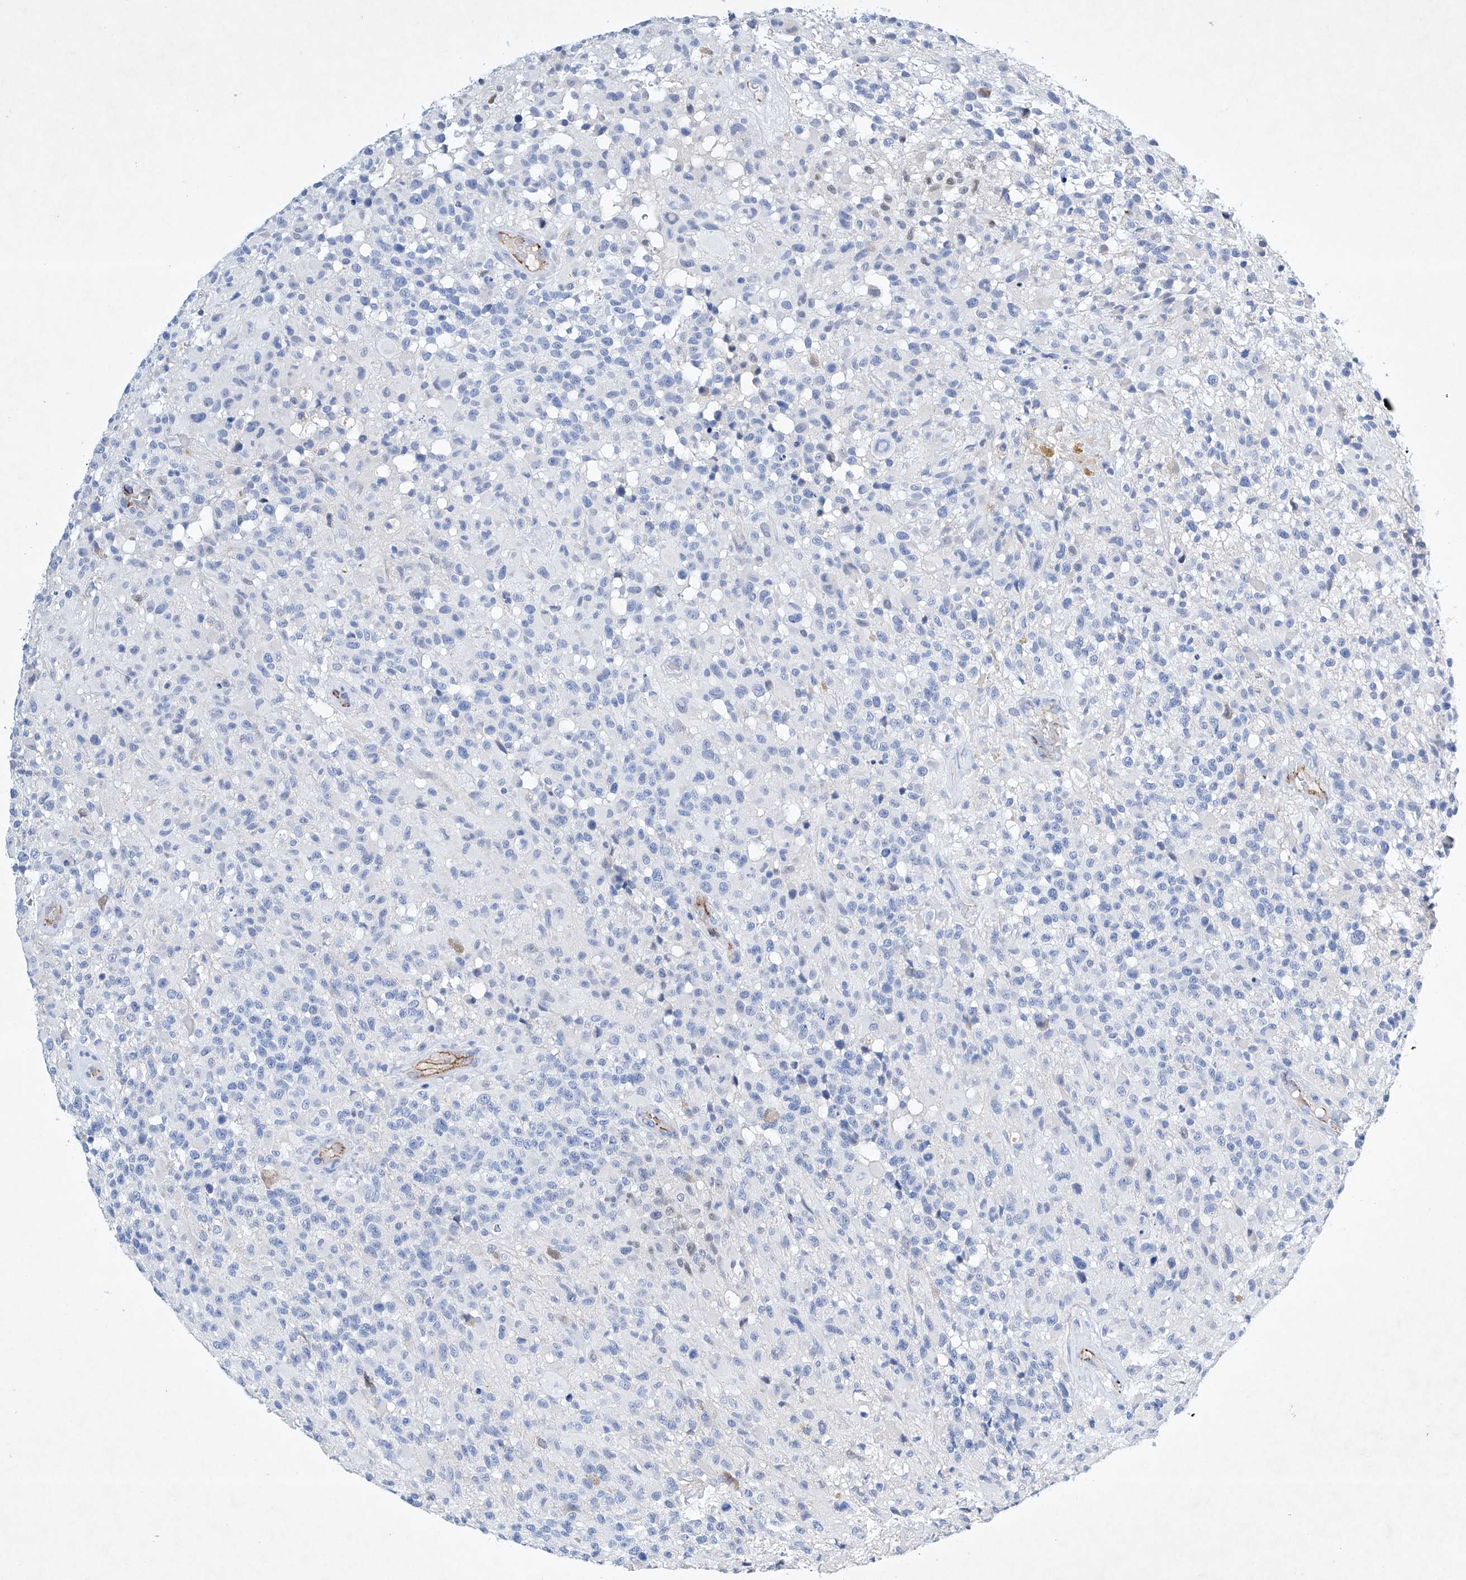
{"staining": {"intensity": "negative", "quantity": "none", "location": "none"}, "tissue": "glioma", "cell_type": "Tumor cells", "image_type": "cancer", "snomed": [{"axis": "morphology", "description": "Glioma, malignant, High grade"}, {"axis": "morphology", "description": "Glioblastoma, NOS"}, {"axis": "topography", "description": "Brain"}], "caption": "This is an immunohistochemistry (IHC) photomicrograph of human glioblastoma. There is no expression in tumor cells.", "gene": "ETV7", "patient": {"sex": "male", "age": 60}}